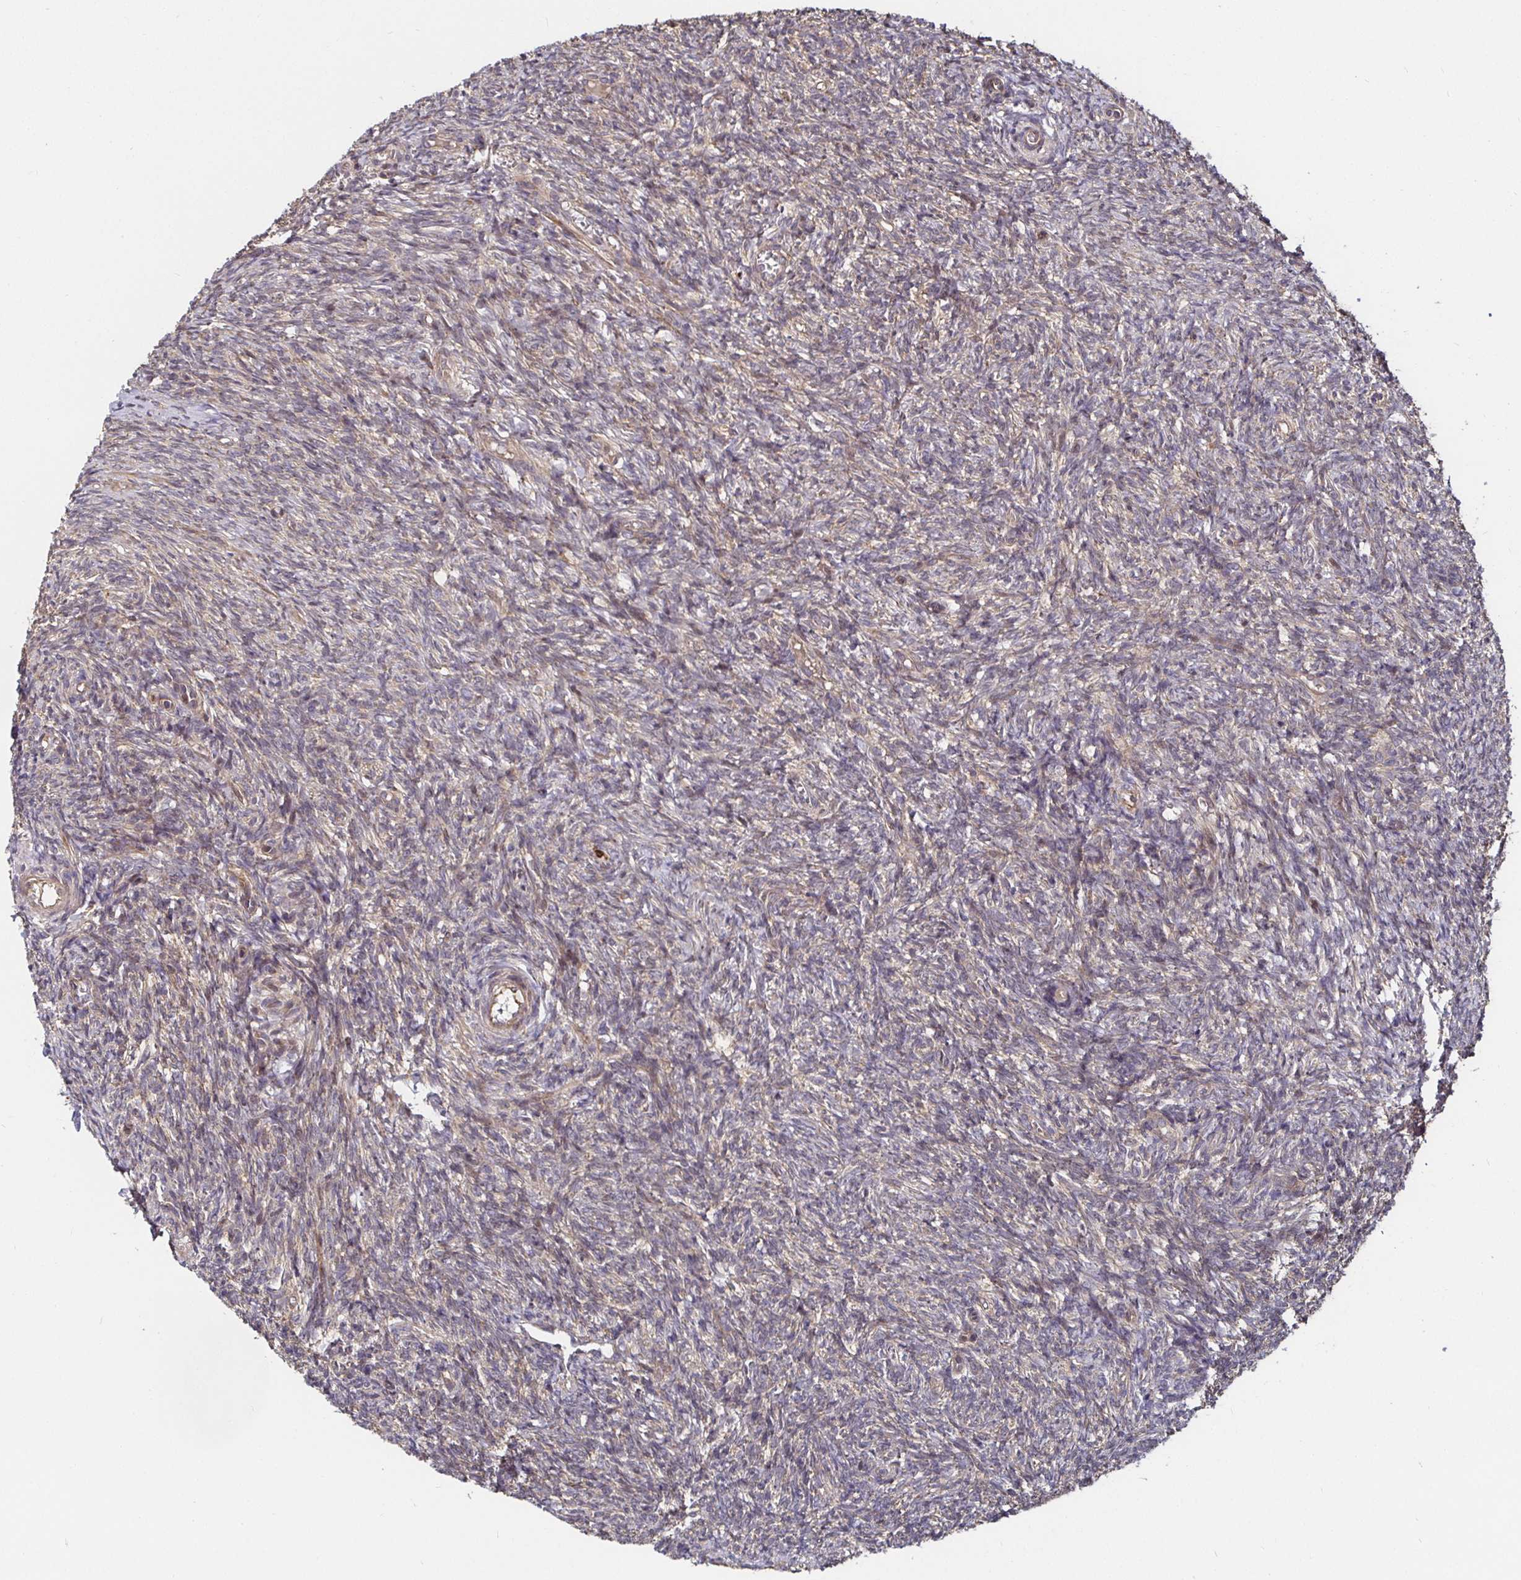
{"staining": {"intensity": "moderate", "quantity": "<25%", "location": "cytoplasmic/membranous"}, "tissue": "ovary", "cell_type": "Ovarian stroma cells", "image_type": "normal", "snomed": [{"axis": "morphology", "description": "Normal tissue, NOS"}, {"axis": "topography", "description": "Ovary"}], "caption": "DAB immunohistochemical staining of unremarkable ovary demonstrates moderate cytoplasmic/membranous protein staining in approximately <25% of ovarian stroma cells. The staining was performed using DAB (3,3'-diaminobenzidine), with brown indicating positive protein expression. Nuclei are stained blue with hematoxylin.", "gene": "MLST8", "patient": {"sex": "female", "age": 39}}